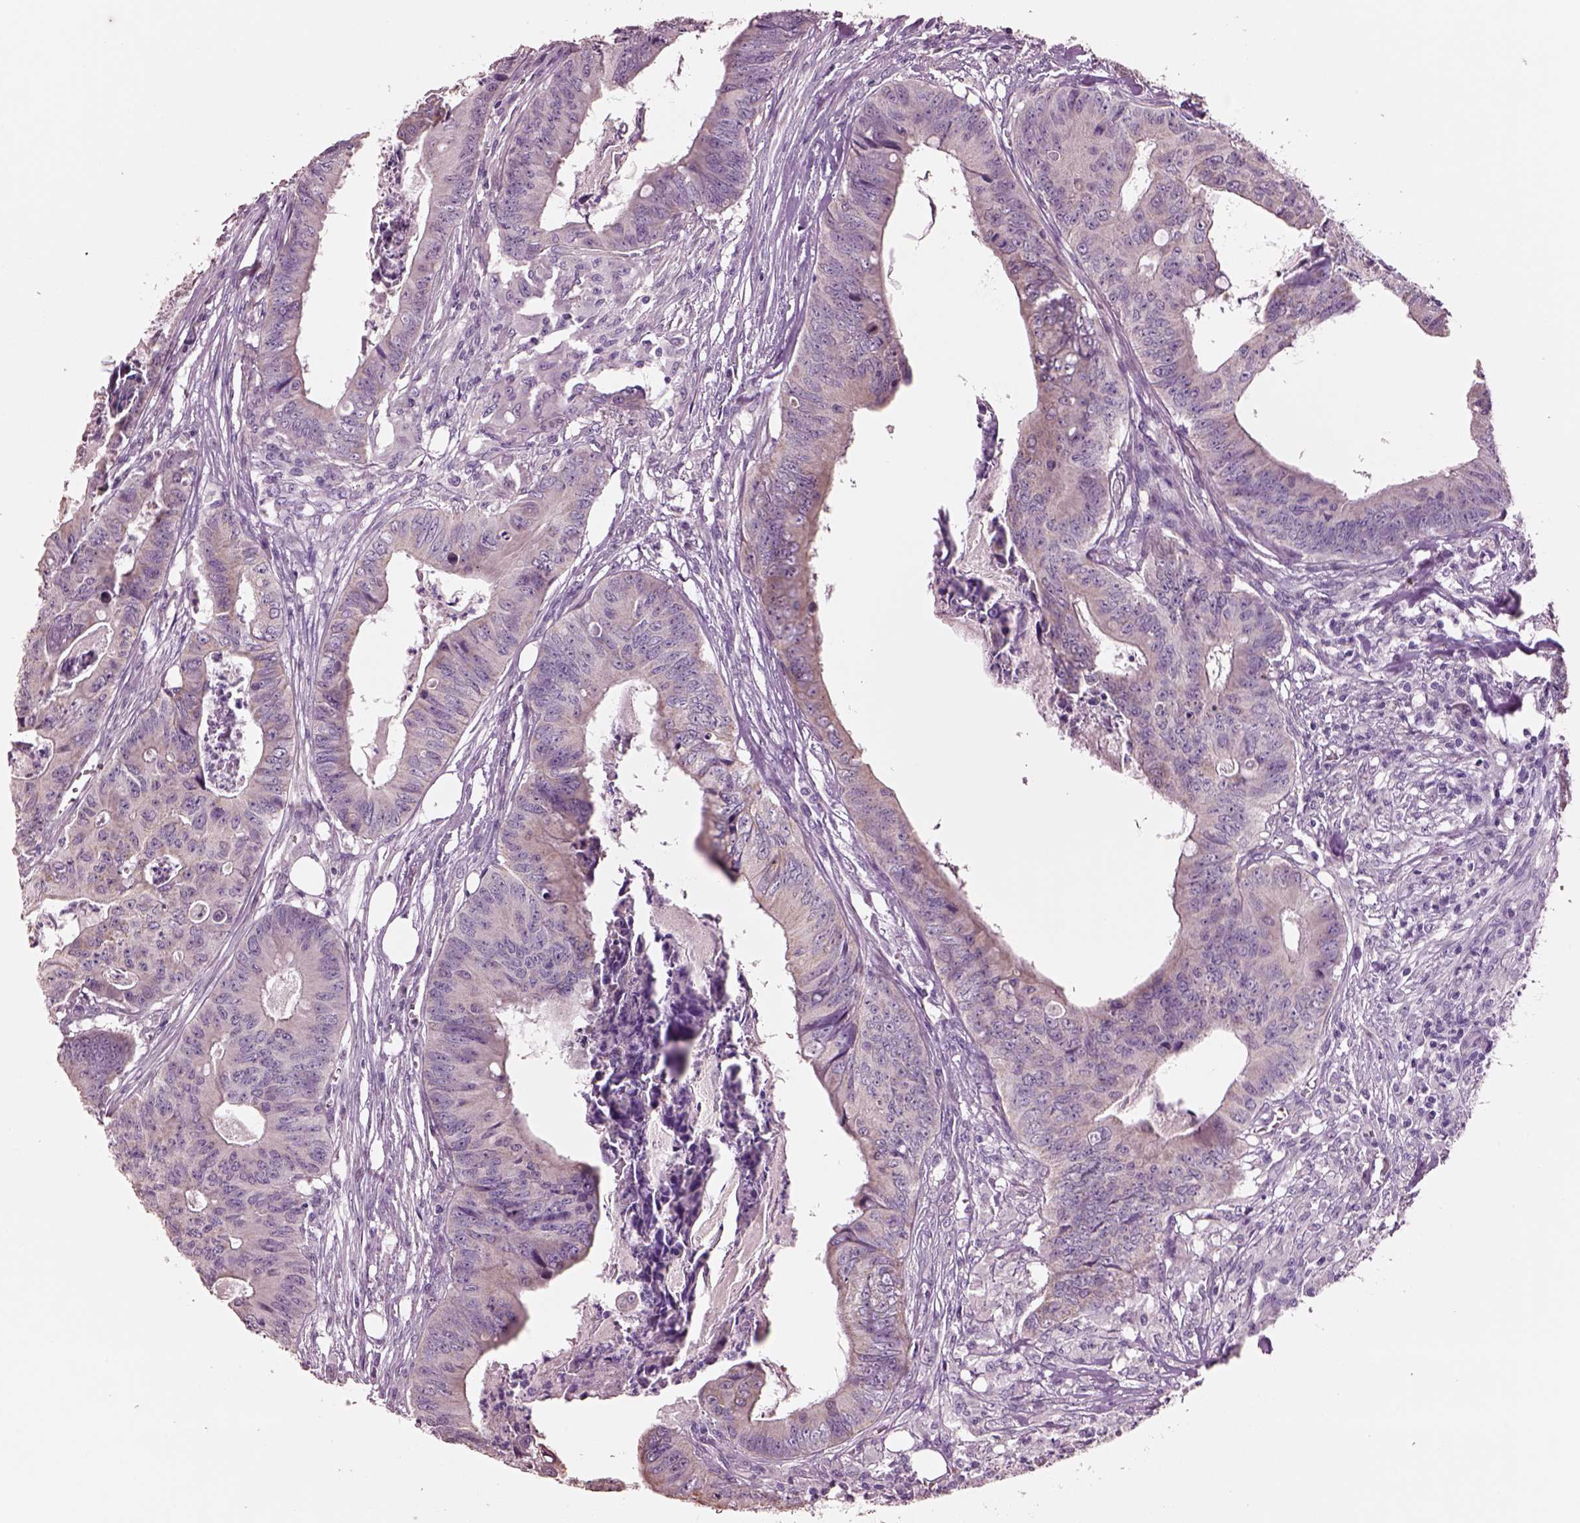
{"staining": {"intensity": "negative", "quantity": "none", "location": "none"}, "tissue": "colorectal cancer", "cell_type": "Tumor cells", "image_type": "cancer", "snomed": [{"axis": "morphology", "description": "Adenocarcinoma, NOS"}, {"axis": "topography", "description": "Colon"}], "caption": "Immunohistochemistry of human adenocarcinoma (colorectal) exhibits no expression in tumor cells.", "gene": "SCML2", "patient": {"sex": "male", "age": 84}}